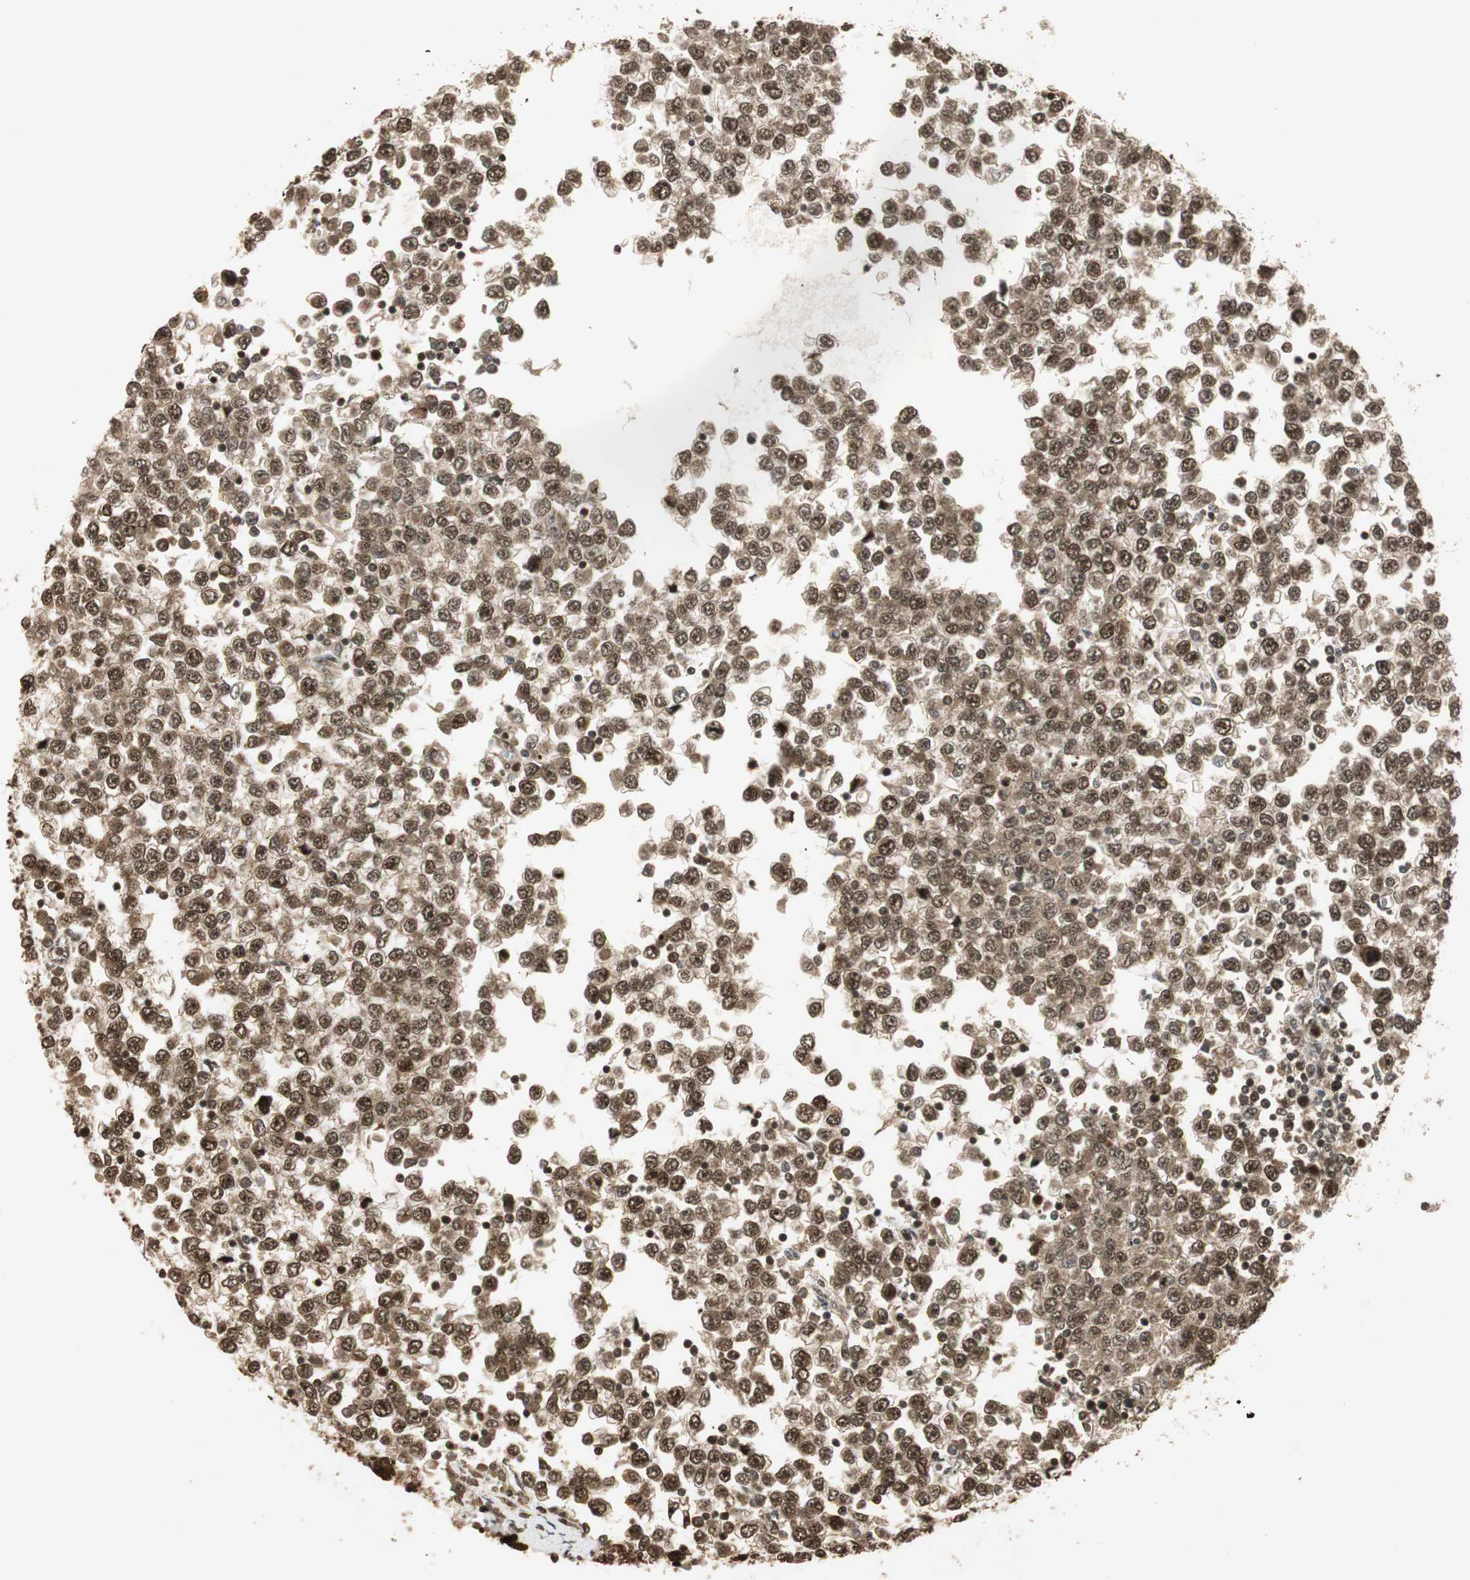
{"staining": {"intensity": "strong", "quantity": ">75%", "location": "cytoplasmic/membranous,nuclear"}, "tissue": "testis cancer", "cell_type": "Tumor cells", "image_type": "cancer", "snomed": [{"axis": "morphology", "description": "Seminoma, NOS"}, {"axis": "topography", "description": "Testis"}], "caption": "This is an image of IHC staining of testis seminoma, which shows strong staining in the cytoplasmic/membranous and nuclear of tumor cells.", "gene": "RPA3", "patient": {"sex": "male", "age": 65}}